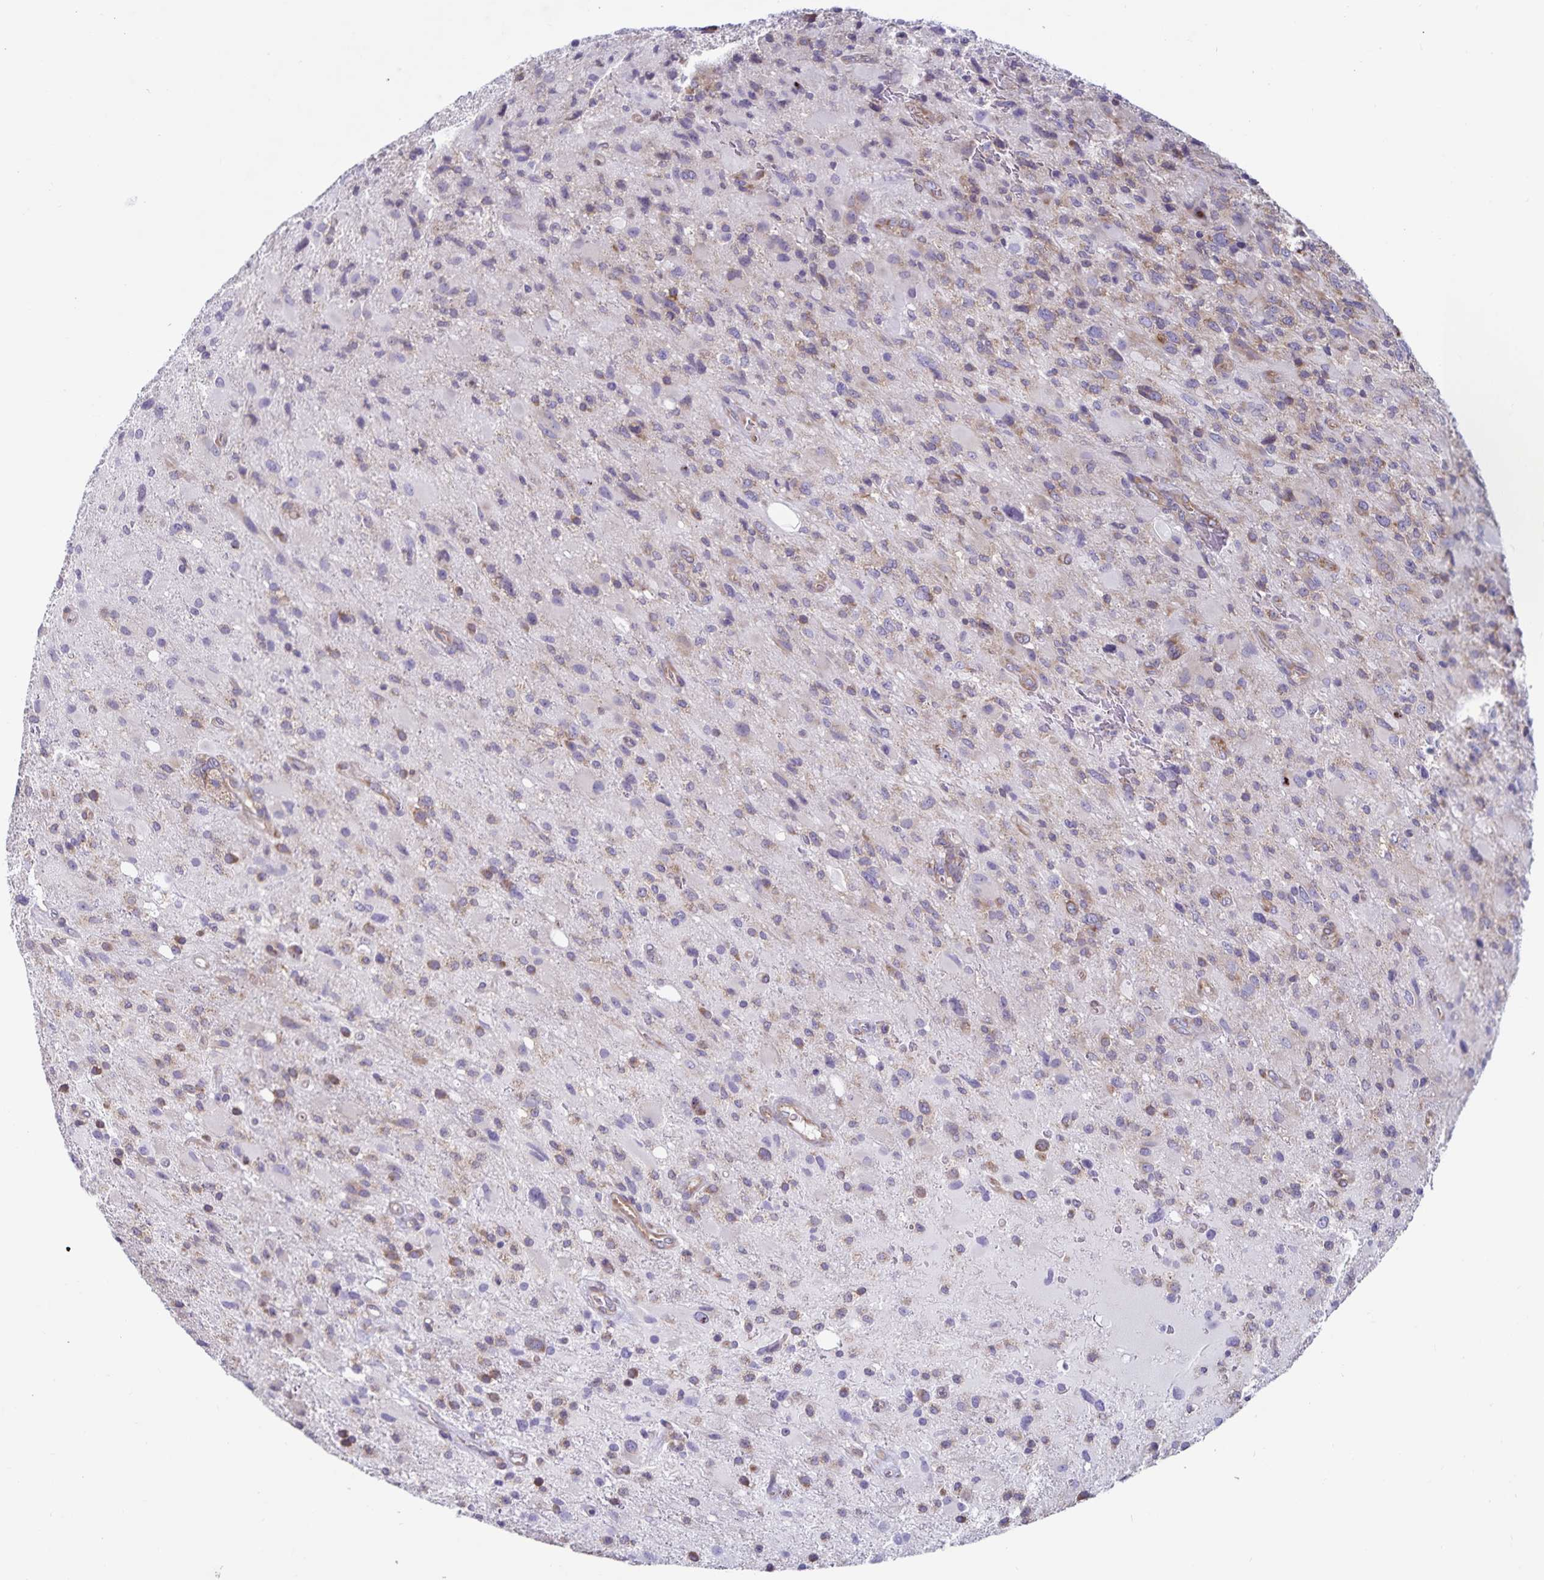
{"staining": {"intensity": "weak", "quantity": ">75%", "location": "cytoplasmic/membranous"}, "tissue": "glioma", "cell_type": "Tumor cells", "image_type": "cancer", "snomed": [{"axis": "morphology", "description": "Glioma, malignant, High grade"}, {"axis": "topography", "description": "Brain"}], "caption": "Immunohistochemical staining of human malignant high-grade glioma reveals low levels of weak cytoplasmic/membranous staining in approximately >75% of tumor cells.", "gene": "FAM120A", "patient": {"sex": "male", "age": 53}}